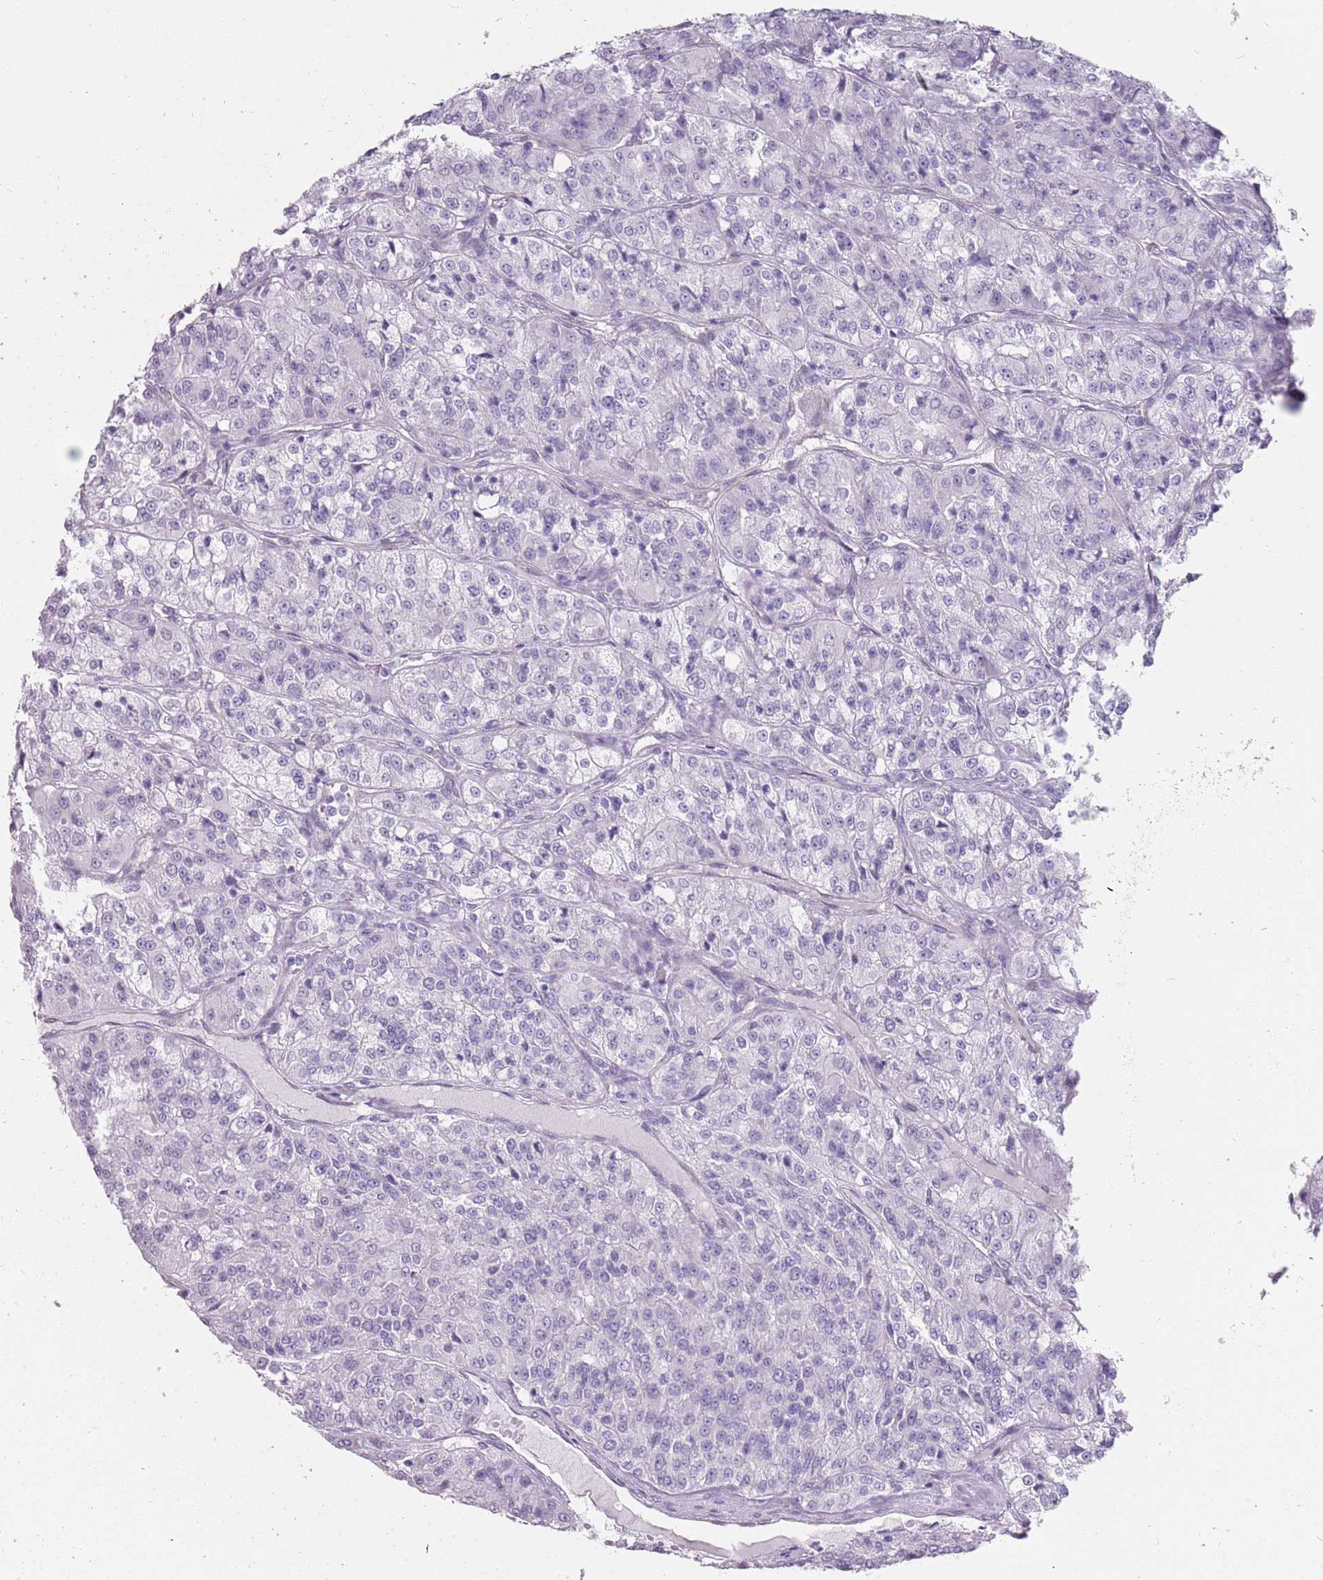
{"staining": {"intensity": "negative", "quantity": "none", "location": "none"}, "tissue": "renal cancer", "cell_type": "Tumor cells", "image_type": "cancer", "snomed": [{"axis": "morphology", "description": "Adenocarcinoma, NOS"}, {"axis": "topography", "description": "Kidney"}], "caption": "Immunohistochemical staining of adenocarcinoma (renal) shows no significant staining in tumor cells.", "gene": "DDX4", "patient": {"sex": "female", "age": 63}}